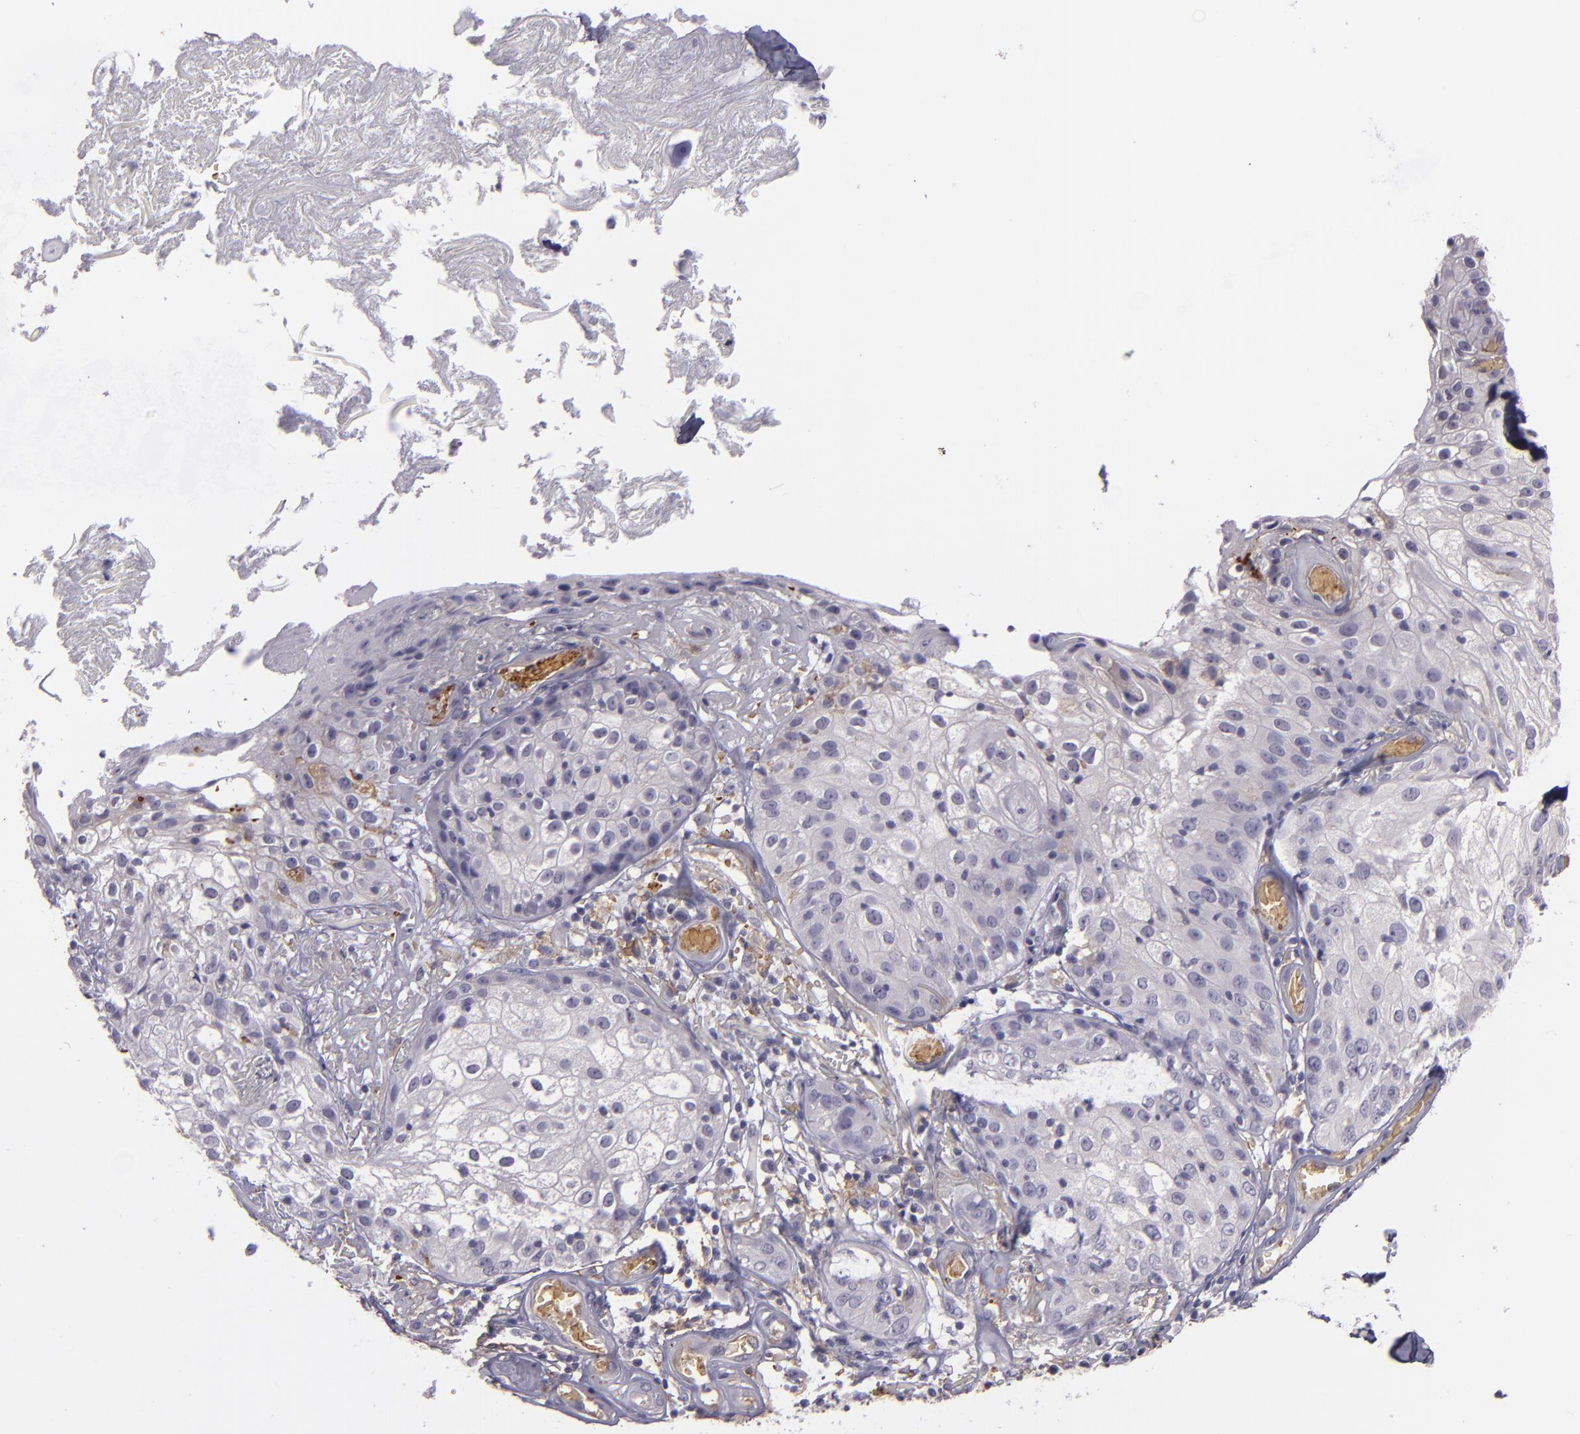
{"staining": {"intensity": "negative", "quantity": "none", "location": "none"}, "tissue": "skin cancer", "cell_type": "Tumor cells", "image_type": "cancer", "snomed": [{"axis": "morphology", "description": "Squamous cell carcinoma, NOS"}, {"axis": "topography", "description": "Skin"}], "caption": "An immunohistochemistry (IHC) histopathology image of skin cancer (squamous cell carcinoma) is shown. There is no staining in tumor cells of skin cancer (squamous cell carcinoma).", "gene": "ACE", "patient": {"sex": "male", "age": 65}}